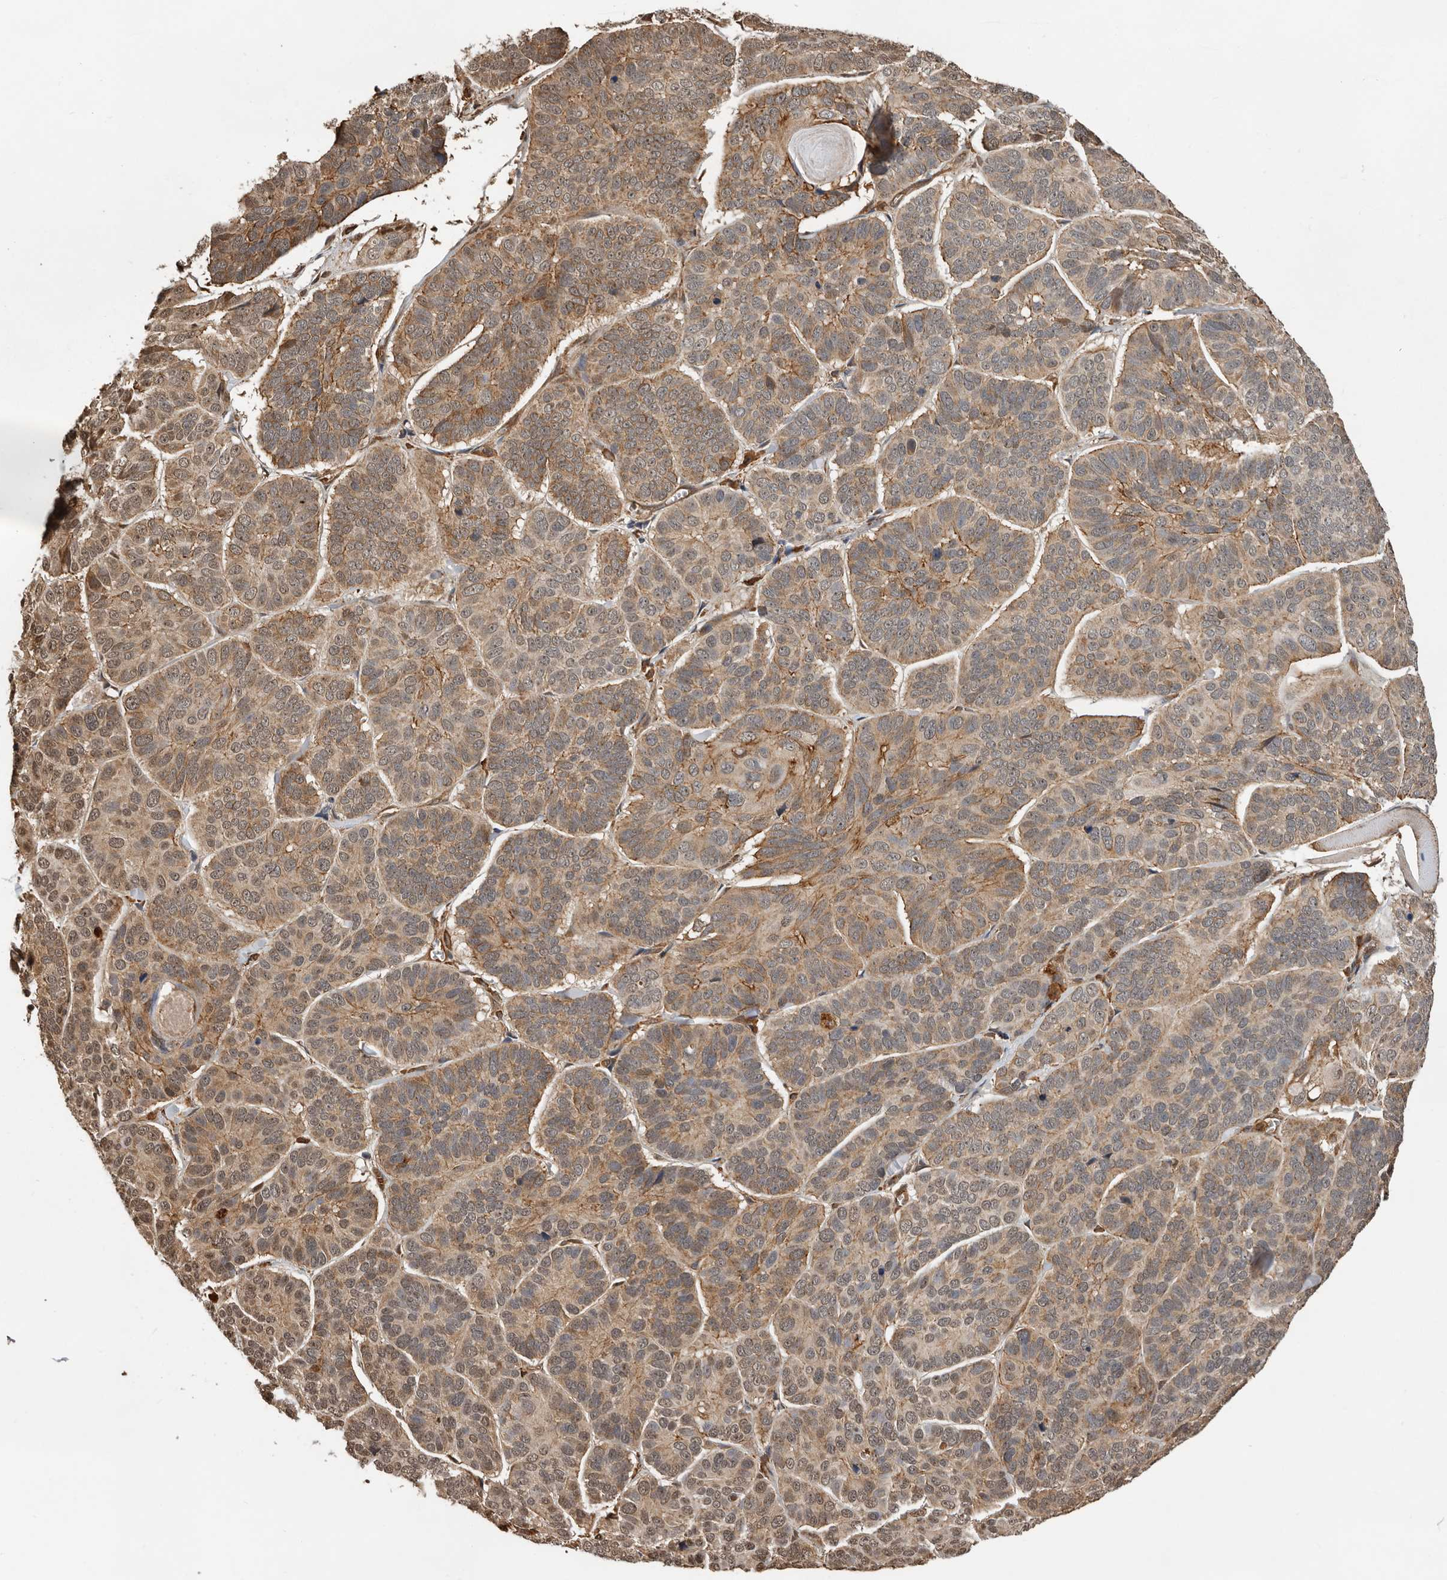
{"staining": {"intensity": "moderate", "quantity": ">75%", "location": "cytoplasmic/membranous"}, "tissue": "skin cancer", "cell_type": "Tumor cells", "image_type": "cancer", "snomed": [{"axis": "morphology", "description": "Basal cell carcinoma"}, {"axis": "topography", "description": "Skin"}], "caption": "Immunohistochemistry (IHC) (DAB (3,3'-diaminobenzidine)) staining of skin cancer demonstrates moderate cytoplasmic/membranous protein staining in about >75% of tumor cells. Using DAB (3,3'-diaminobenzidine) (brown) and hematoxylin (blue) stains, captured at high magnification using brightfield microscopy.", "gene": "RNF157", "patient": {"sex": "male", "age": 62}}